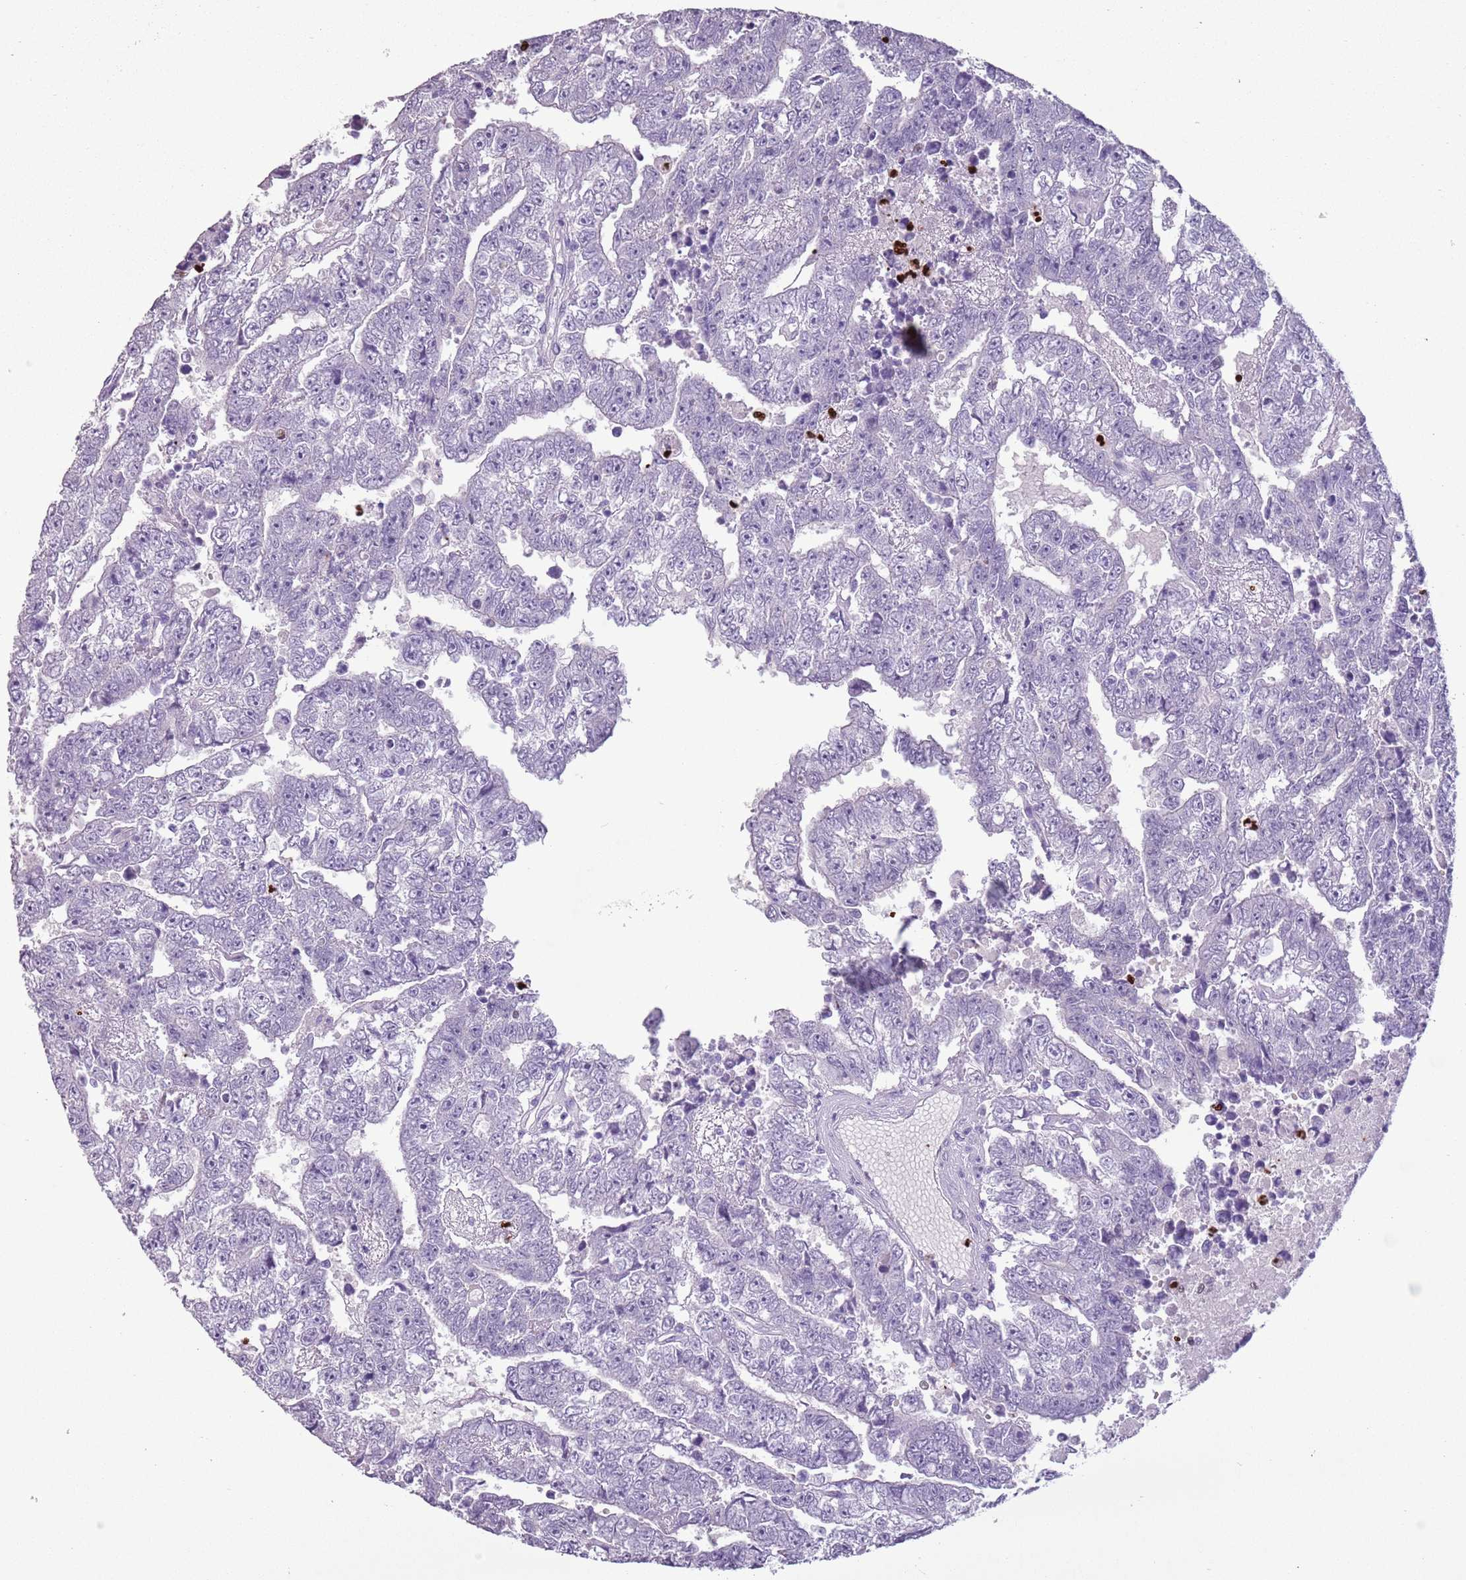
{"staining": {"intensity": "negative", "quantity": "none", "location": "none"}, "tissue": "testis cancer", "cell_type": "Tumor cells", "image_type": "cancer", "snomed": [{"axis": "morphology", "description": "Carcinoma, Embryonal, NOS"}, {"axis": "topography", "description": "Testis"}], "caption": "A micrograph of human embryonal carcinoma (testis) is negative for staining in tumor cells. Nuclei are stained in blue.", "gene": "CELF6", "patient": {"sex": "male", "age": 25}}